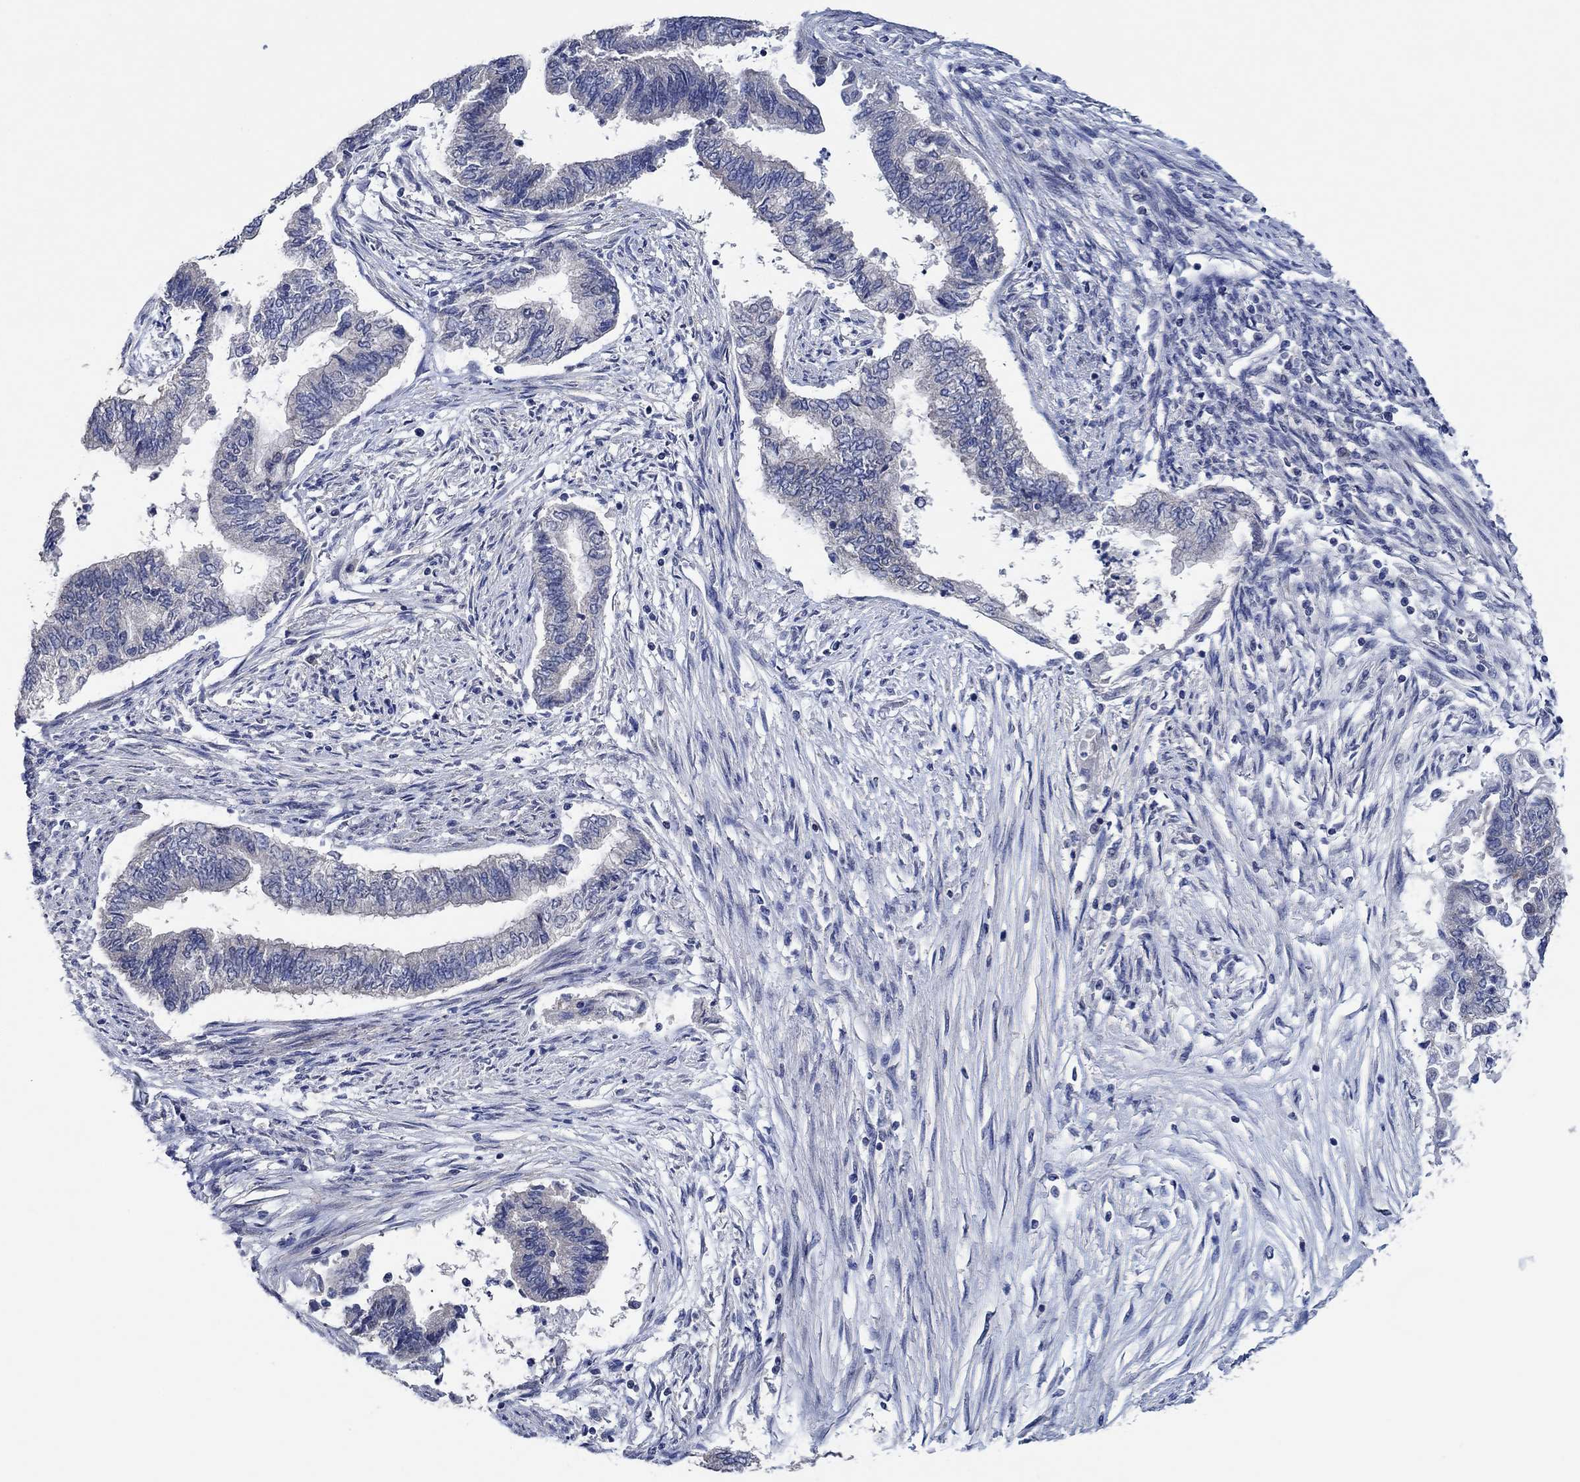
{"staining": {"intensity": "negative", "quantity": "none", "location": "none"}, "tissue": "endometrial cancer", "cell_type": "Tumor cells", "image_type": "cancer", "snomed": [{"axis": "morphology", "description": "Adenocarcinoma, NOS"}, {"axis": "topography", "description": "Endometrium"}], "caption": "Tumor cells show no significant staining in endometrial adenocarcinoma. The staining was performed using DAB (3,3'-diaminobenzidine) to visualize the protein expression in brown, while the nuclei were stained in blue with hematoxylin (Magnification: 20x).", "gene": "PRRT3", "patient": {"sex": "female", "age": 65}}